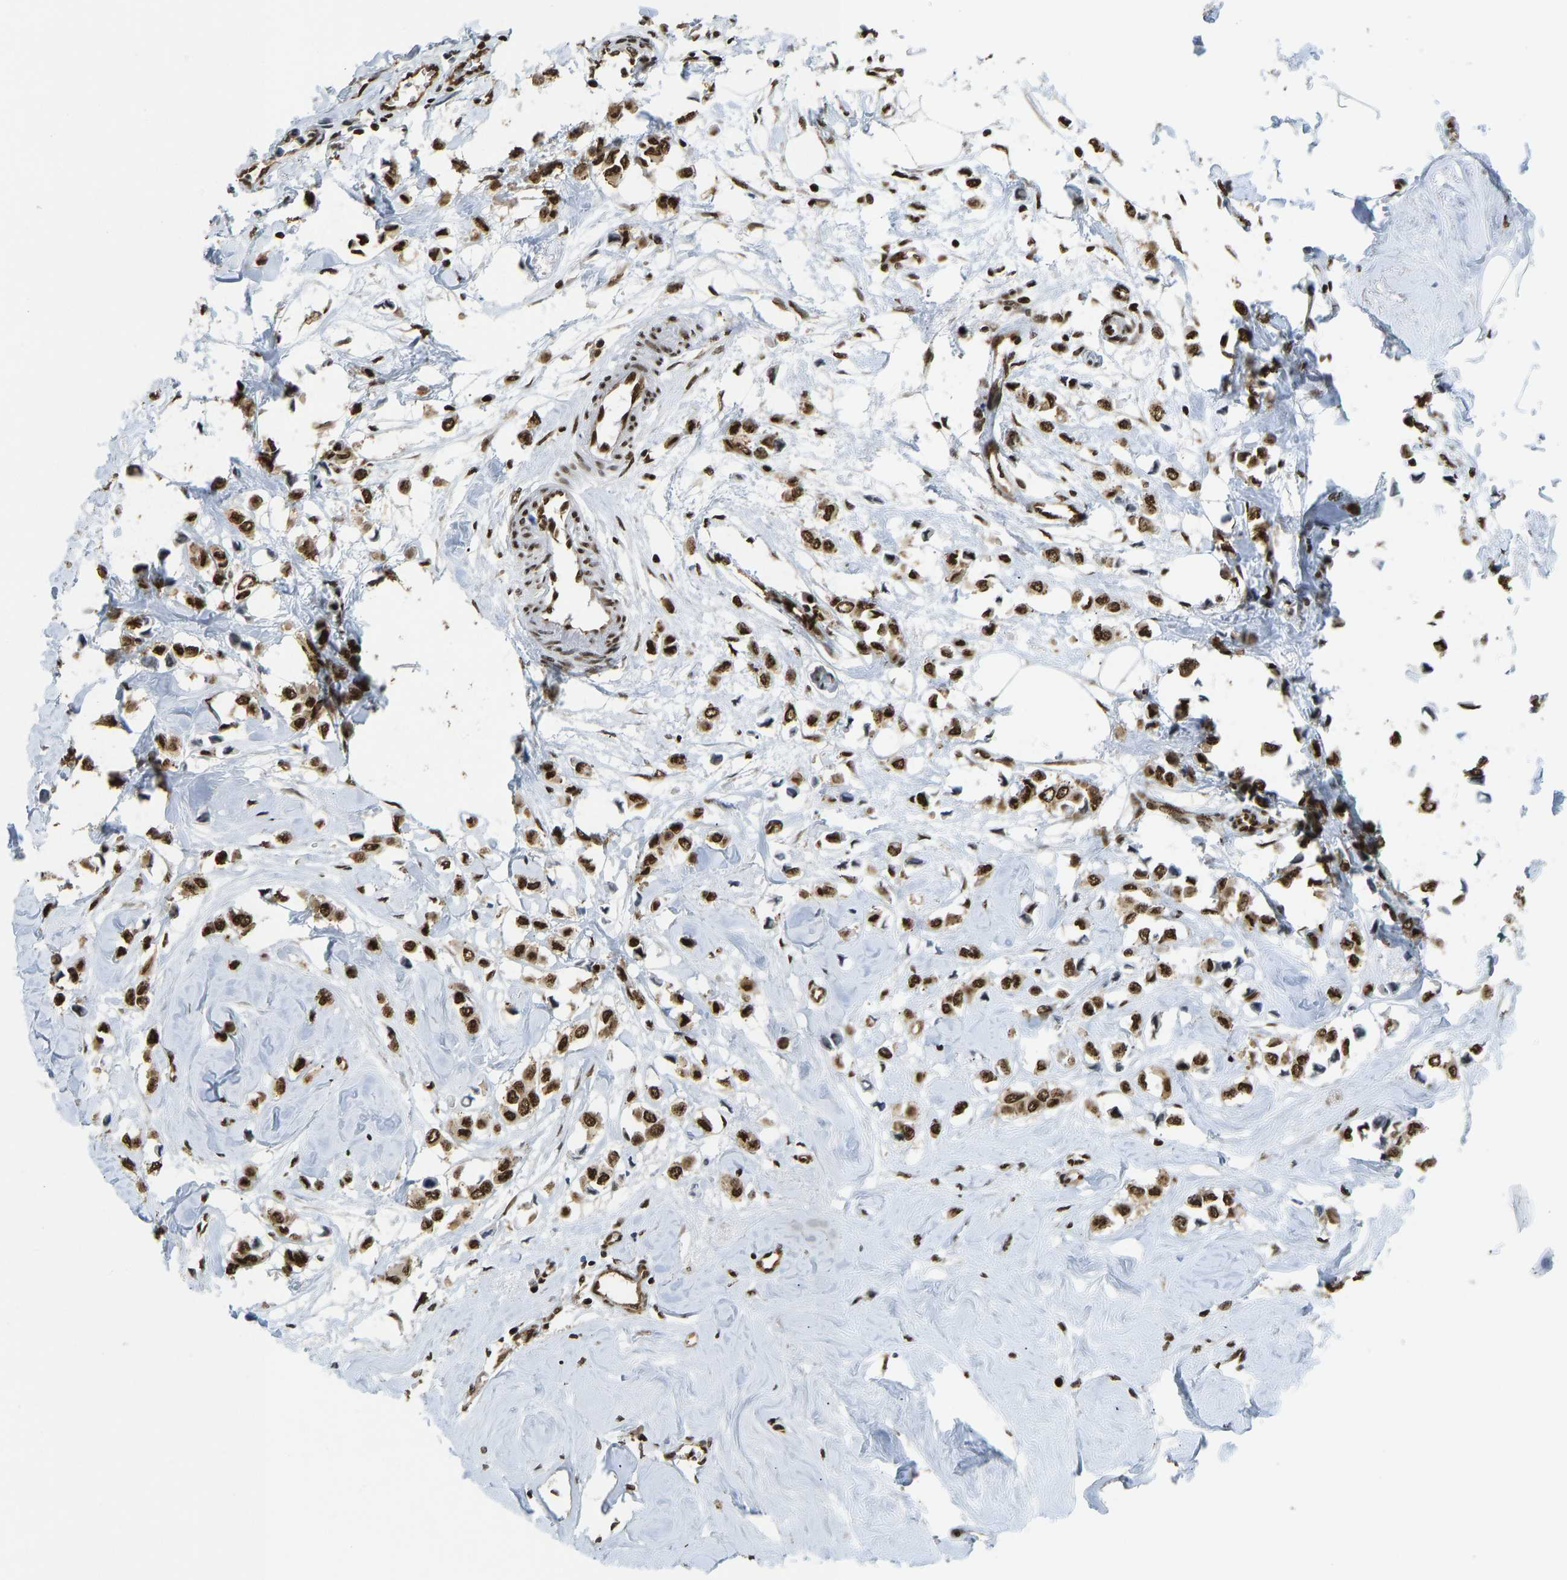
{"staining": {"intensity": "strong", "quantity": ">75%", "location": "nuclear"}, "tissue": "breast cancer", "cell_type": "Tumor cells", "image_type": "cancer", "snomed": [{"axis": "morphology", "description": "Lobular carcinoma"}, {"axis": "topography", "description": "Breast"}], "caption": "Protein staining of breast cancer (lobular carcinoma) tissue reveals strong nuclear staining in about >75% of tumor cells.", "gene": "ZSCAN20", "patient": {"sex": "female", "age": 51}}